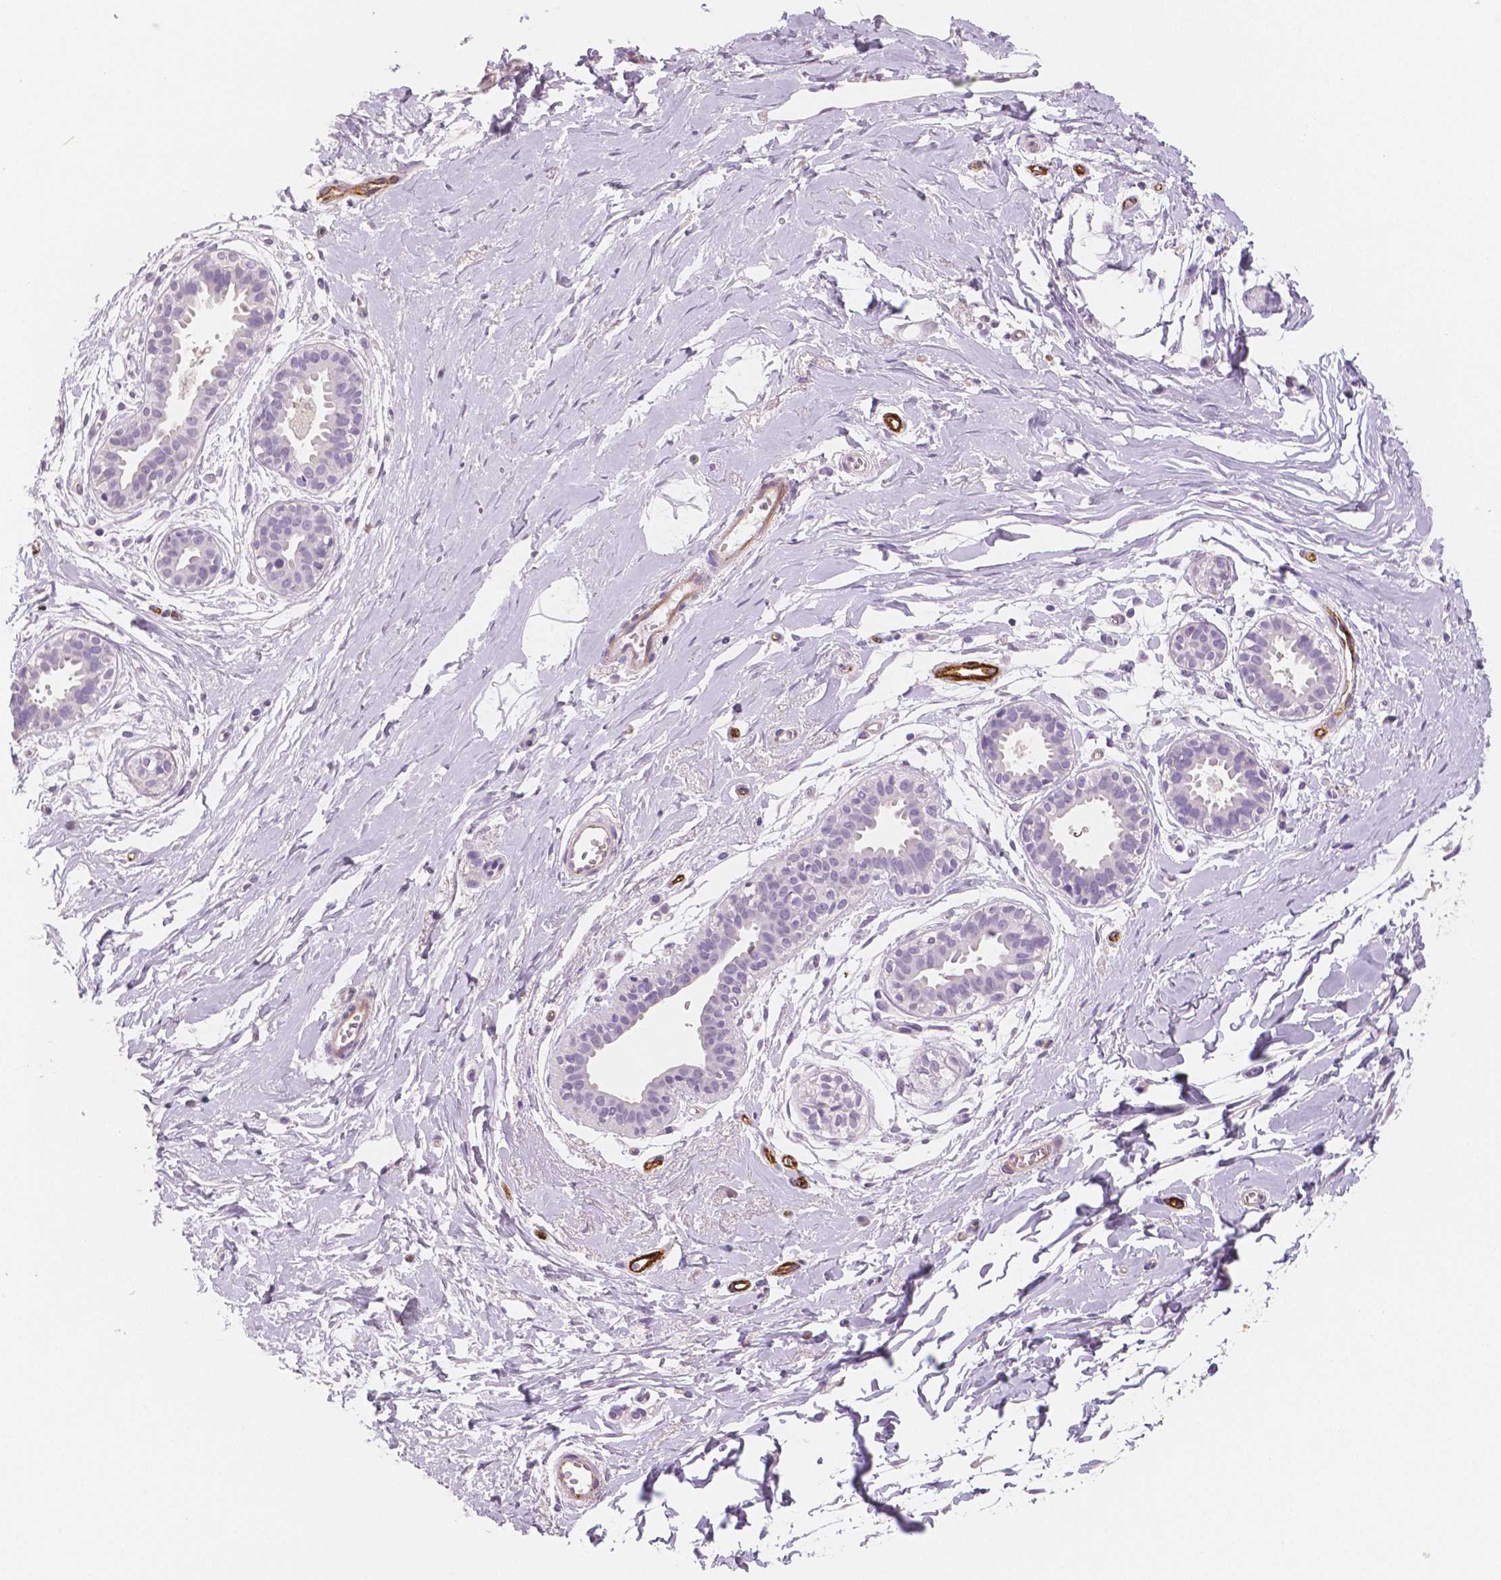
{"staining": {"intensity": "negative", "quantity": "none", "location": "none"}, "tissue": "breast", "cell_type": "Adipocytes", "image_type": "normal", "snomed": [{"axis": "morphology", "description": "Normal tissue, NOS"}, {"axis": "topography", "description": "Breast"}], "caption": "Protein analysis of benign breast displays no significant staining in adipocytes.", "gene": "TSPAN7", "patient": {"sex": "female", "age": 49}}